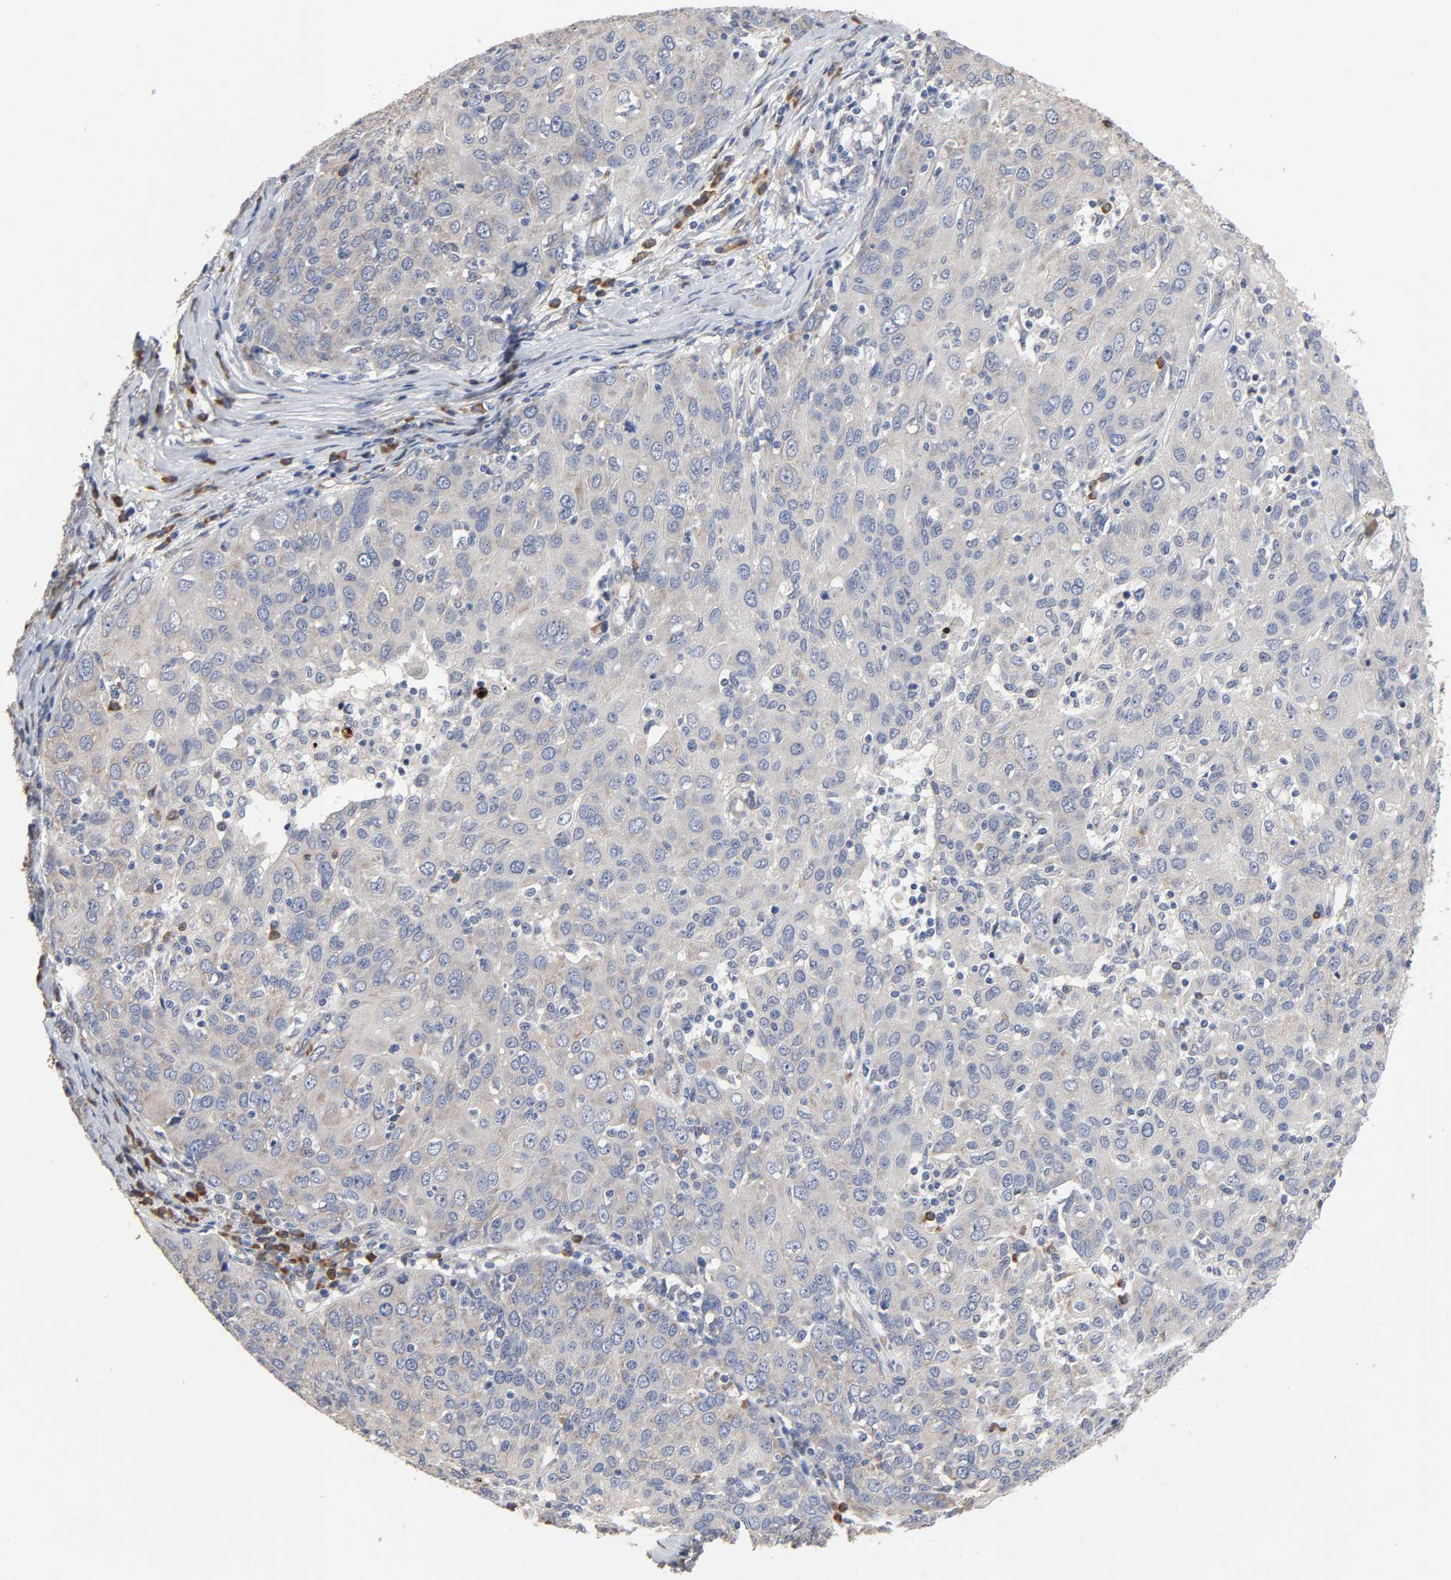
{"staining": {"intensity": "negative", "quantity": "none", "location": "none"}, "tissue": "ovarian cancer", "cell_type": "Tumor cells", "image_type": "cancer", "snomed": [{"axis": "morphology", "description": "Carcinoma, endometroid"}, {"axis": "topography", "description": "Ovary"}], "caption": "DAB immunohistochemical staining of ovarian cancer (endometroid carcinoma) demonstrates no significant positivity in tumor cells.", "gene": "HDLBP", "patient": {"sex": "female", "age": 50}}